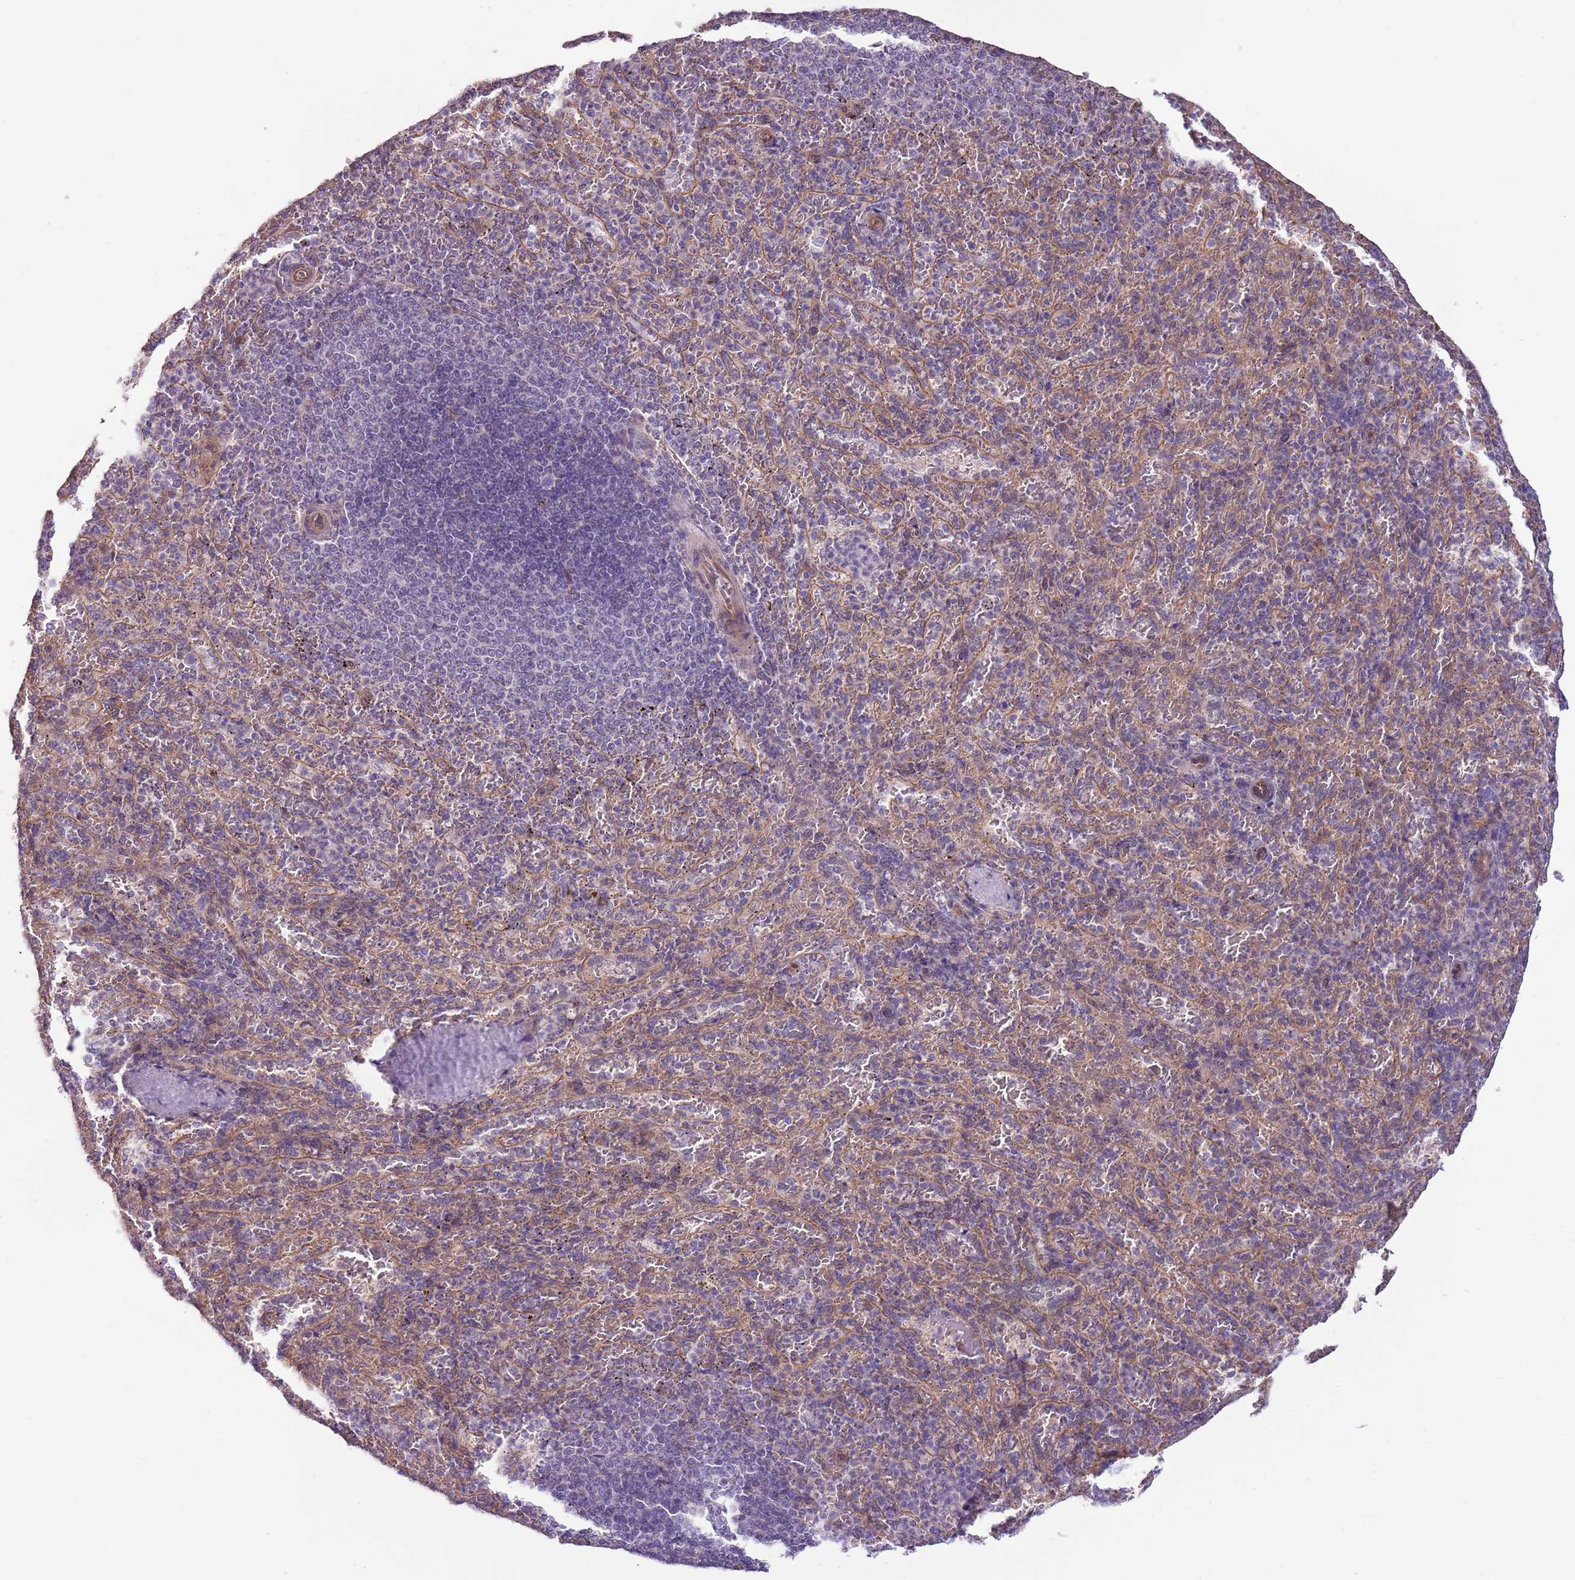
{"staining": {"intensity": "negative", "quantity": "none", "location": "none"}, "tissue": "spleen", "cell_type": "Cells in red pulp", "image_type": "normal", "snomed": [{"axis": "morphology", "description": "Normal tissue, NOS"}, {"axis": "topography", "description": "Spleen"}], "caption": "The histopathology image reveals no staining of cells in red pulp in unremarkable spleen. (DAB (3,3'-diaminobenzidine) immunohistochemistry (IHC), high magnification).", "gene": "CREBZF", "patient": {"sex": "female", "age": 21}}